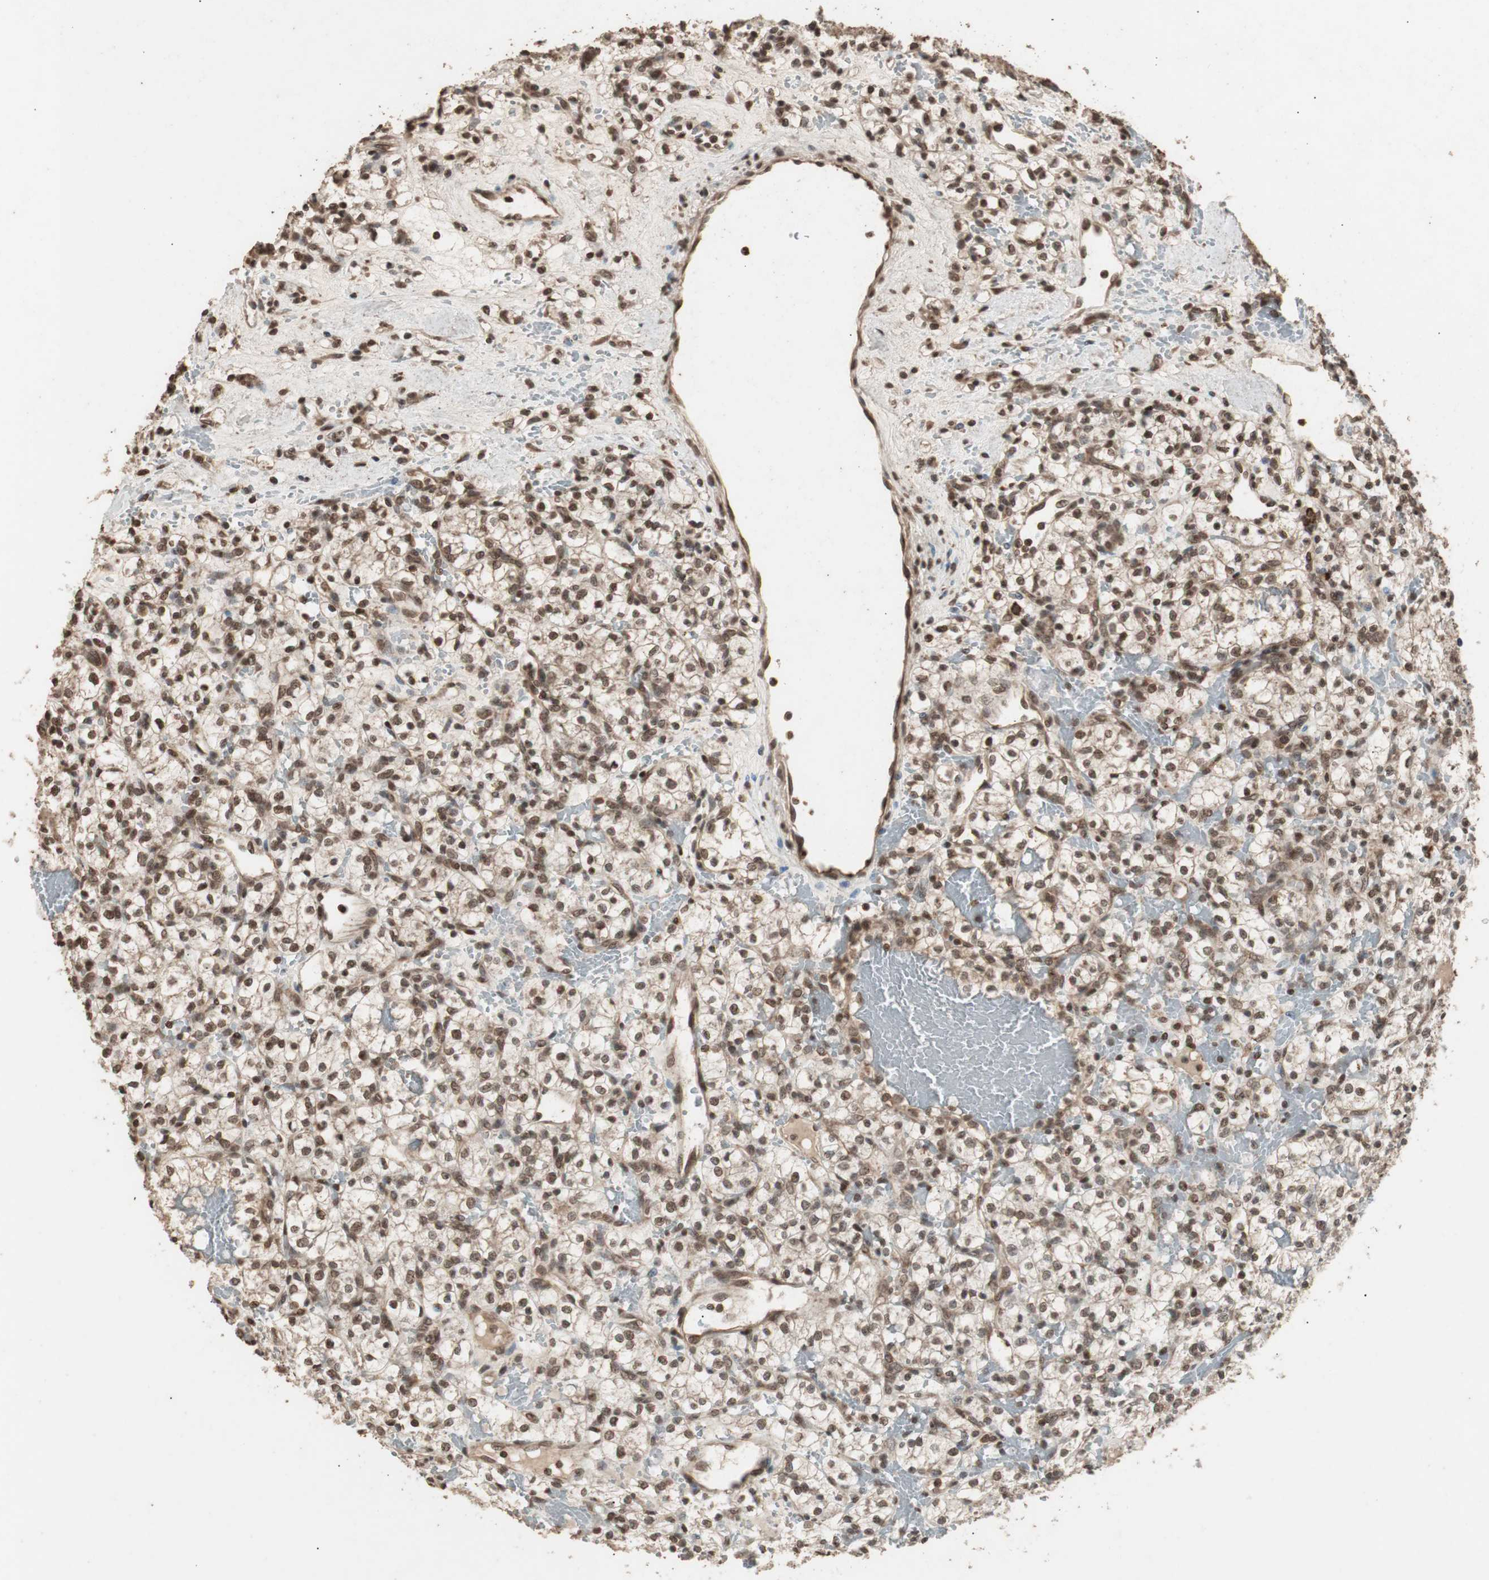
{"staining": {"intensity": "moderate", "quantity": ">75%", "location": "cytoplasmic/membranous,nuclear"}, "tissue": "renal cancer", "cell_type": "Tumor cells", "image_type": "cancer", "snomed": [{"axis": "morphology", "description": "Adenocarcinoma, NOS"}, {"axis": "topography", "description": "Kidney"}], "caption": "Renal adenocarcinoma stained with a brown dye reveals moderate cytoplasmic/membranous and nuclear positive expression in about >75% of tumor cells.", "gene": "ZFC3H1", "patient": {"sex": "female", "age": 60}}